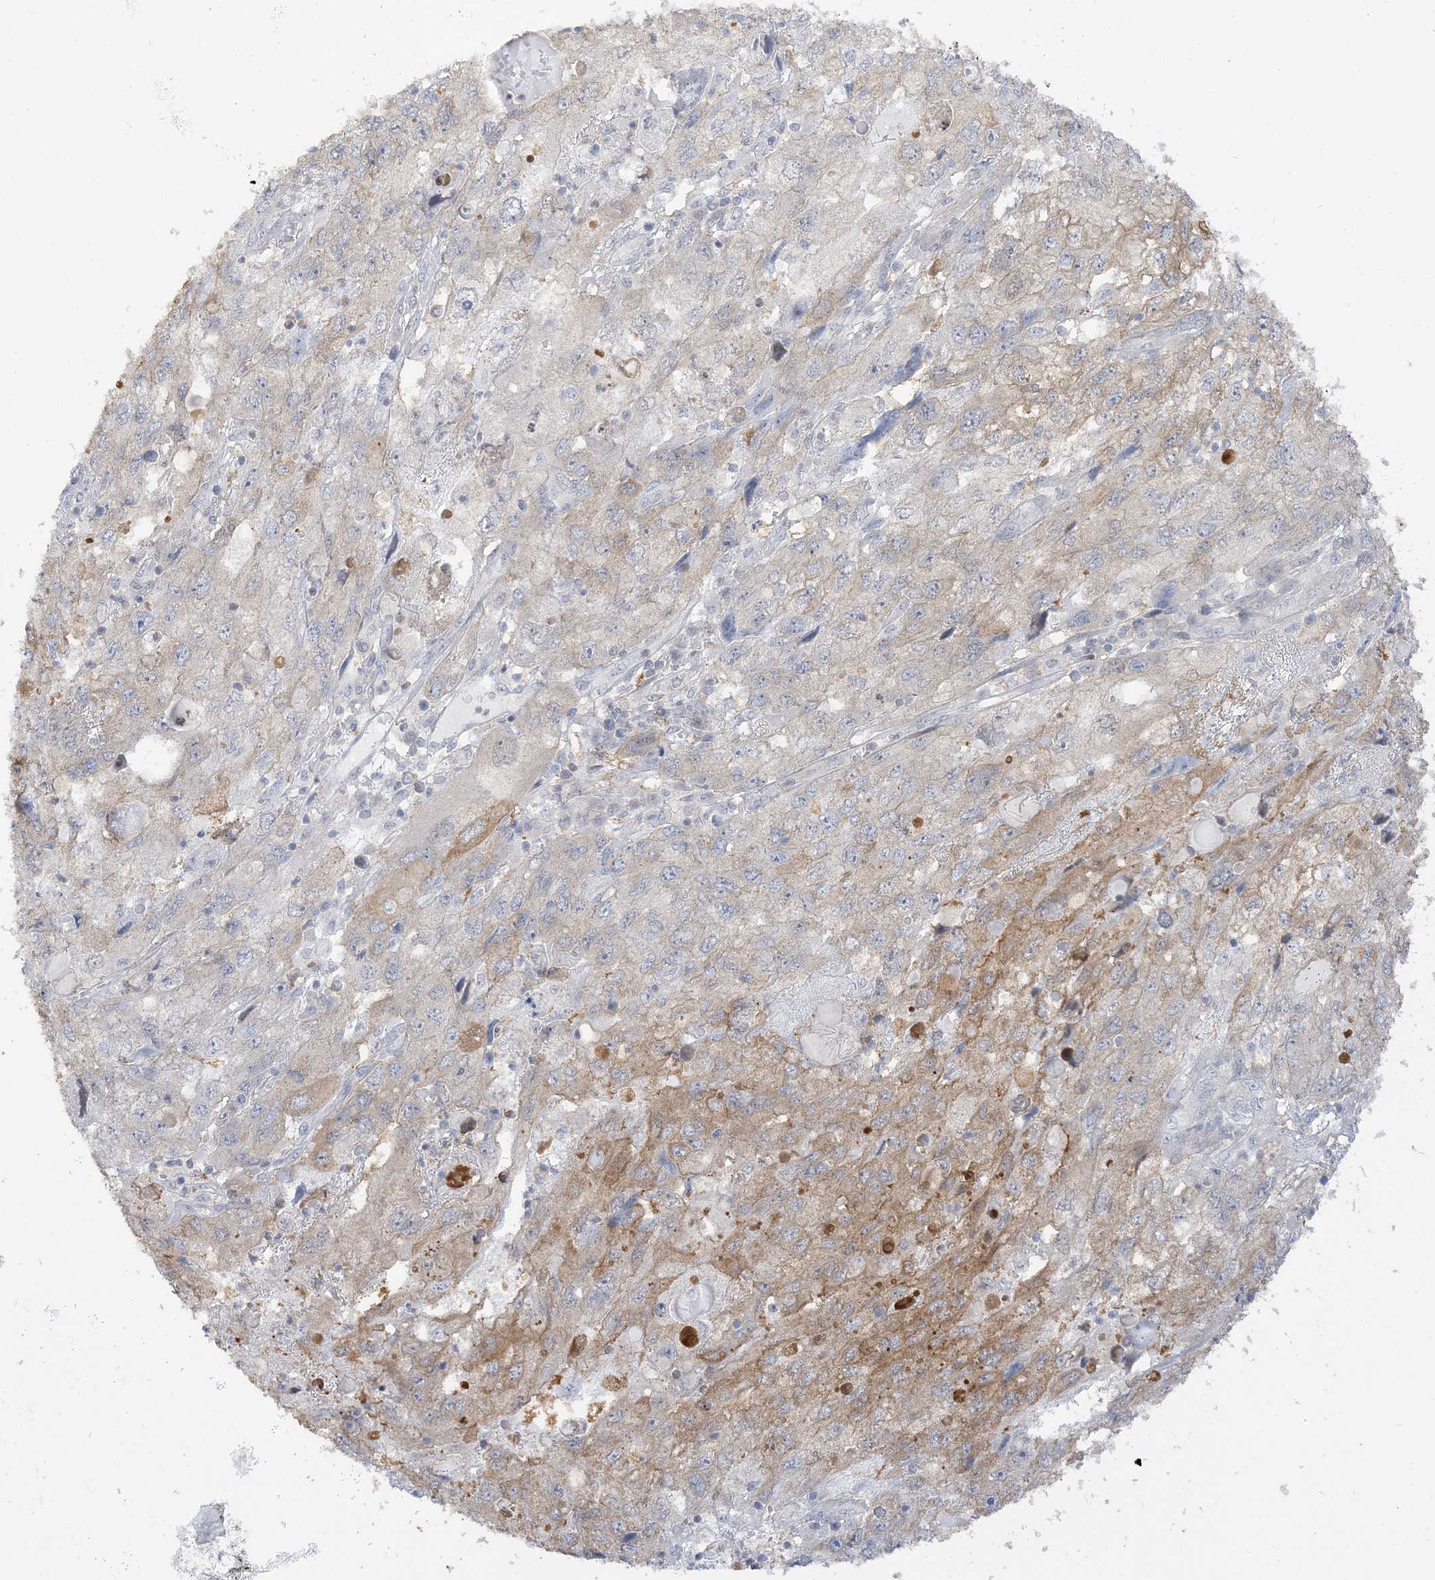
{"staining": {"intensity": "moderate", "quantity": "<25%", "location": "cytoplasmic/membranous"}, "tissue": "endometrial cancer", "cell_type": "Tumor cells", "image_type": "cancer", "snomed": [{"axis": "morphology", "description": "Adenocarcinoma, NOS"}, {"axis": "topography", "description": "Endometrium"}], "caption": "This is an image of IHC staining of endometrial cancer, which shows moderate positivity in the cytoplasmic/membranous of tumor cells.", "gene": "THADA", "patient": {"sex": "female", "age": 49}}